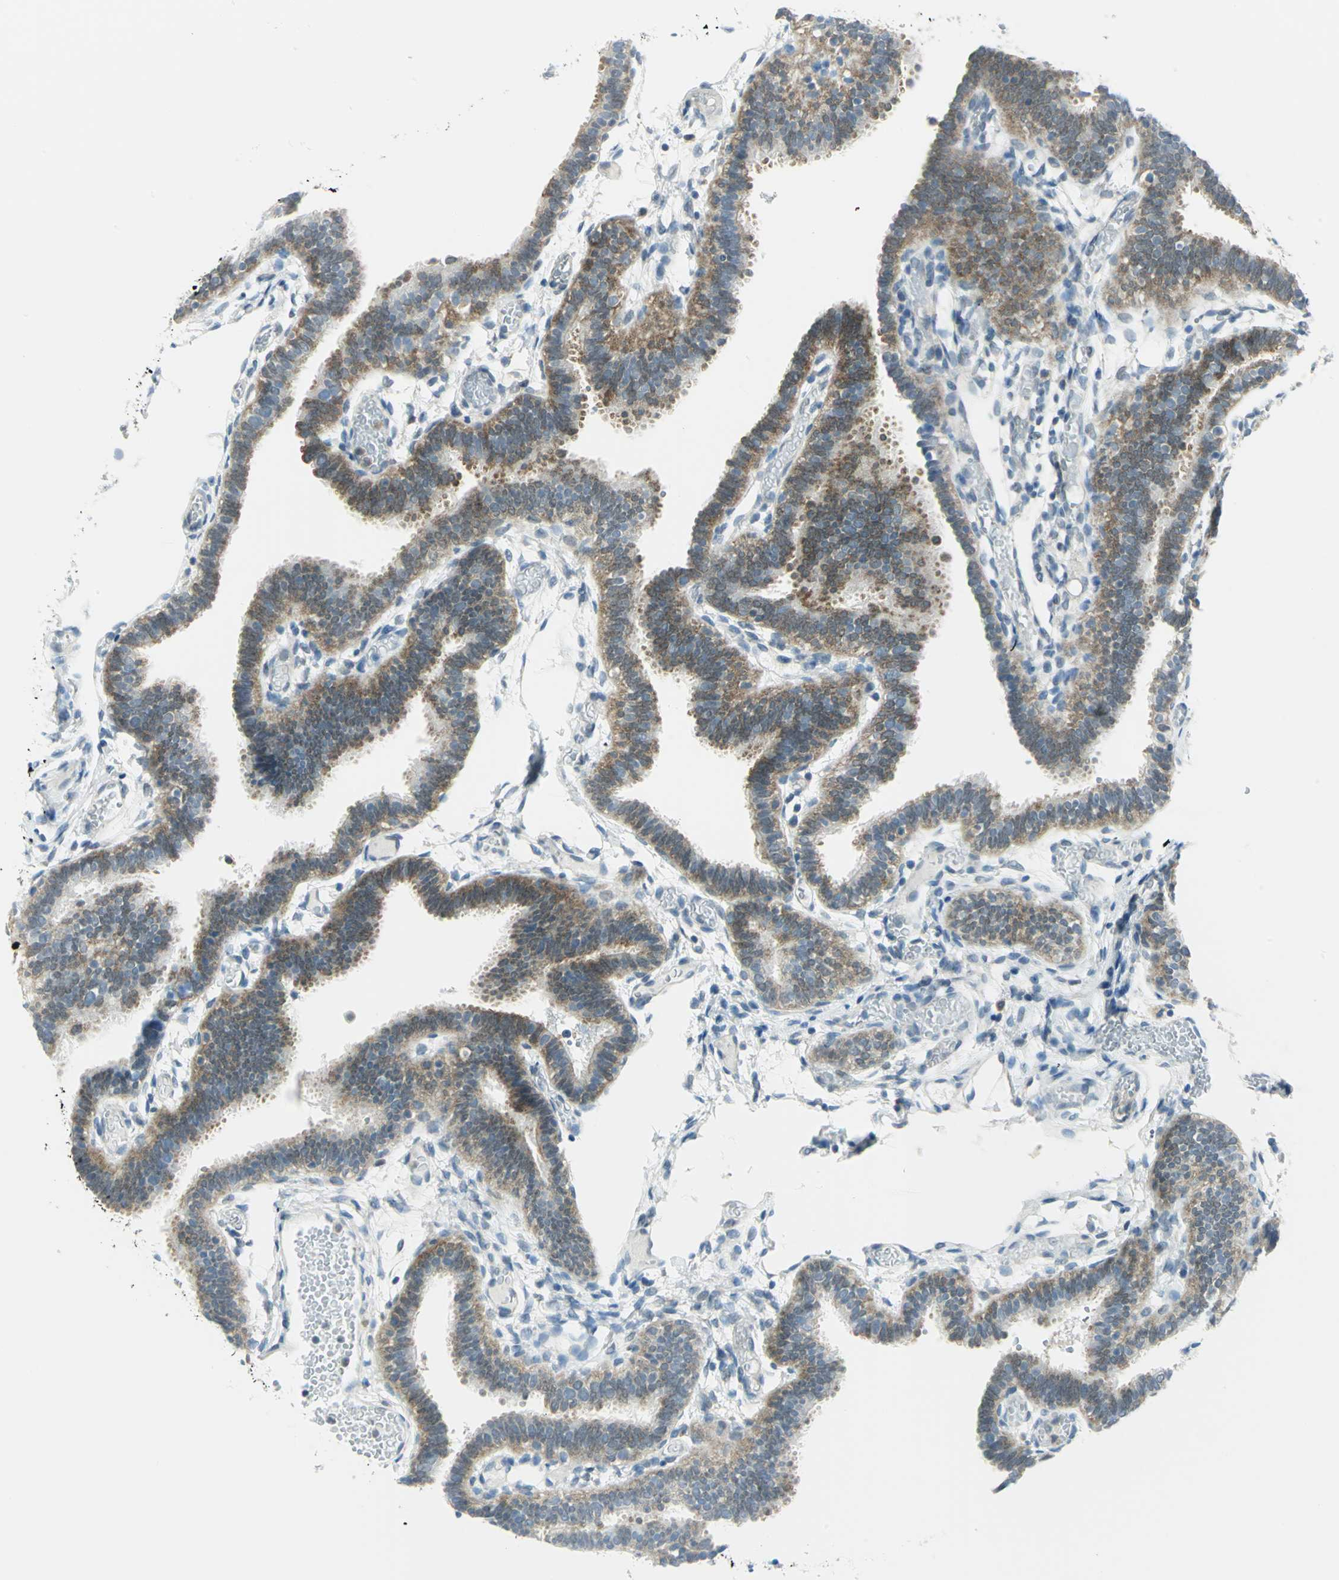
{"staining": {"intensity": "moderate", "quantity": ">75%", "location": "cytoplasmic/membranous"}, "tissue": "fallopian tube", "cell_type": "Glandular cells", "image_type": "normal", "snomed": [{"axis": "morphology", "description": "Normal tissue, NOS"}, {"axis": "topography", "description": "Fallopian tube"}], "caption": "Immunohistochemical staining of unremarkable human fallopian tube reveals >75% levels of moderate cytoplasmic/membranous protein positivity in approximately >75% of glandular cells.", "gene": "ALDOA", "patient": {"sex": "female", "age": 29}}